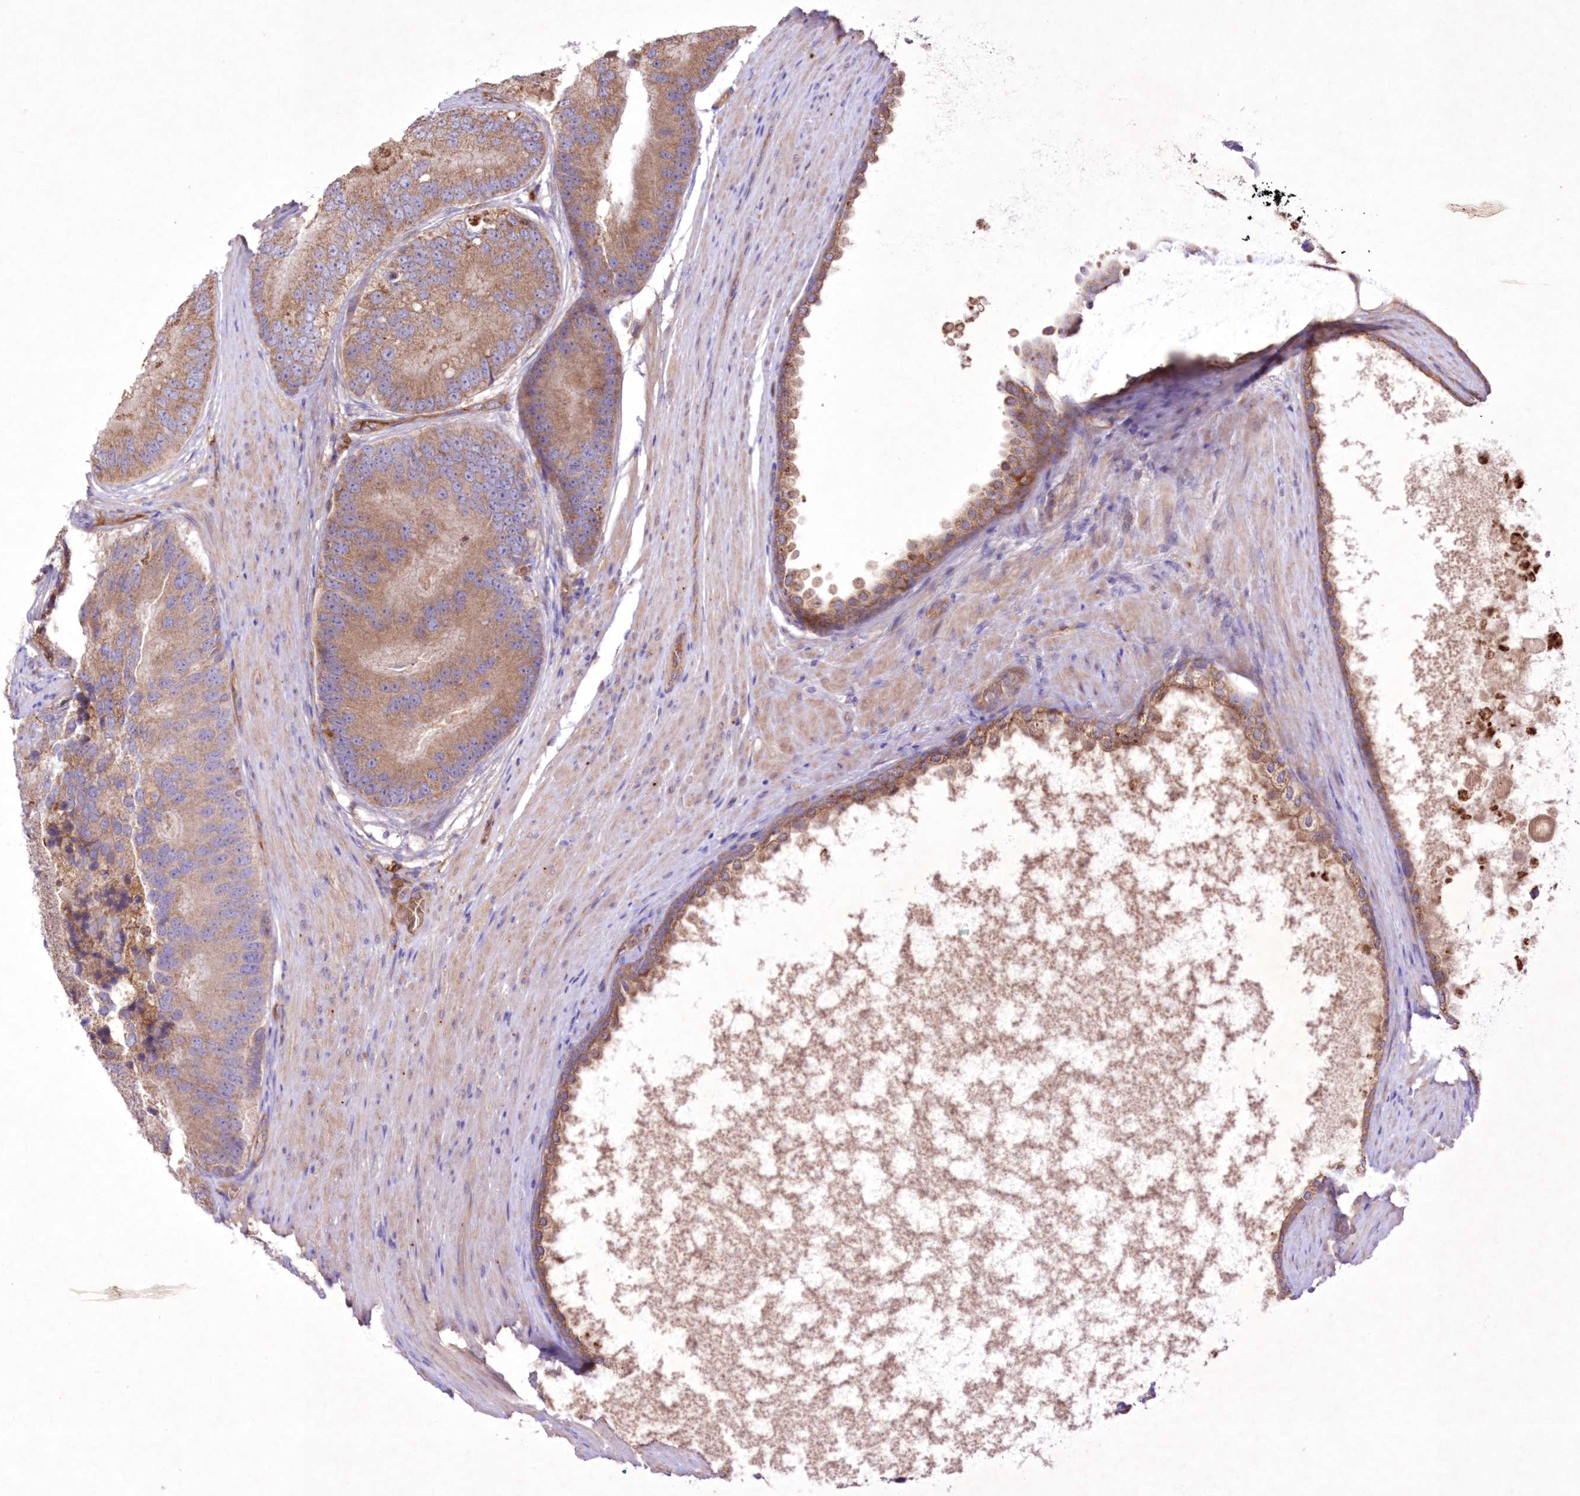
{"staining": {"intensity": "moderate", "quantity": ">75%", "location": "cytoplasmic/membranous"}, "tissue": "prostate cancer", "cell_type": "Tumor cells", "image_type": "cancer", "snomed": [{"axis": "morphology", "description": "Adenocarcinoma, High grade"}, {"axis": "topography", "description": "Prostate"}], "caption": "Prostate high-grade adenocarcinoma stained for a protein (brown) displays moderate cytoplasmic/membranous positive expression in approximately >75% of tumor cells.", "gene": "FCHO2", "patient": {"sex": "male", "age": 70}}